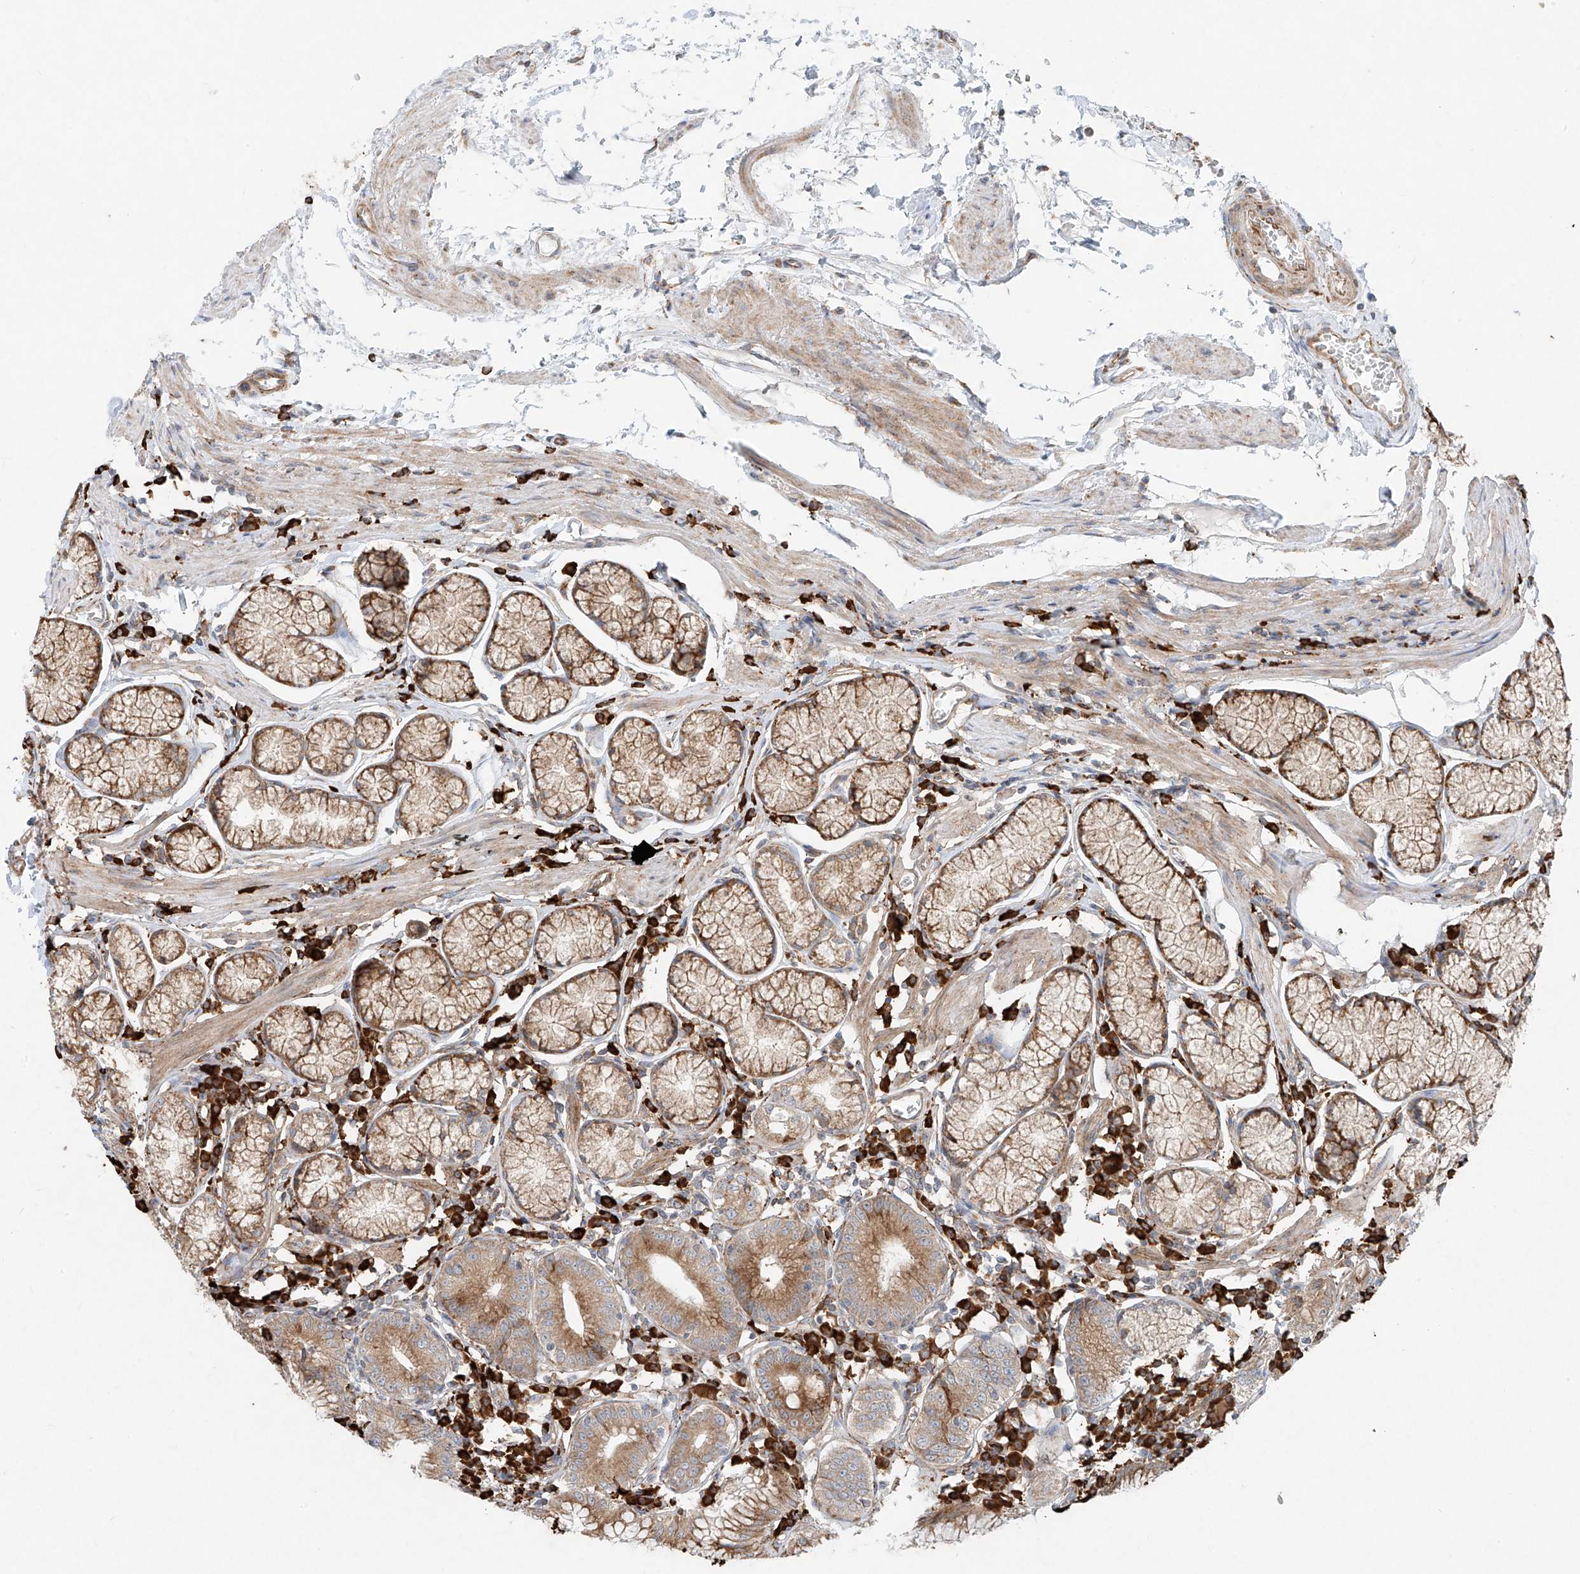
{"staining": {"intensity": "moderate", "quantity": ">75%", "location": "cytoplasmic/membranous"}, "tissue": "stomach", "cell_type": "Glandular cells", "image_type": "normal", "snomed": [{"axis": "morphology", "description": "Normal tissue, NOS"}, {"axis": "topography", "description": "Stomach"}], "caption": "Protein positivity by immunohistochemistry (IHC) reveals moderate cytoplasmic/membranous staining in about >75% of glandular cells in unremarkable stomach.", "gene": "EIPR1", "patient": {"sex": "male", "age": 55}}